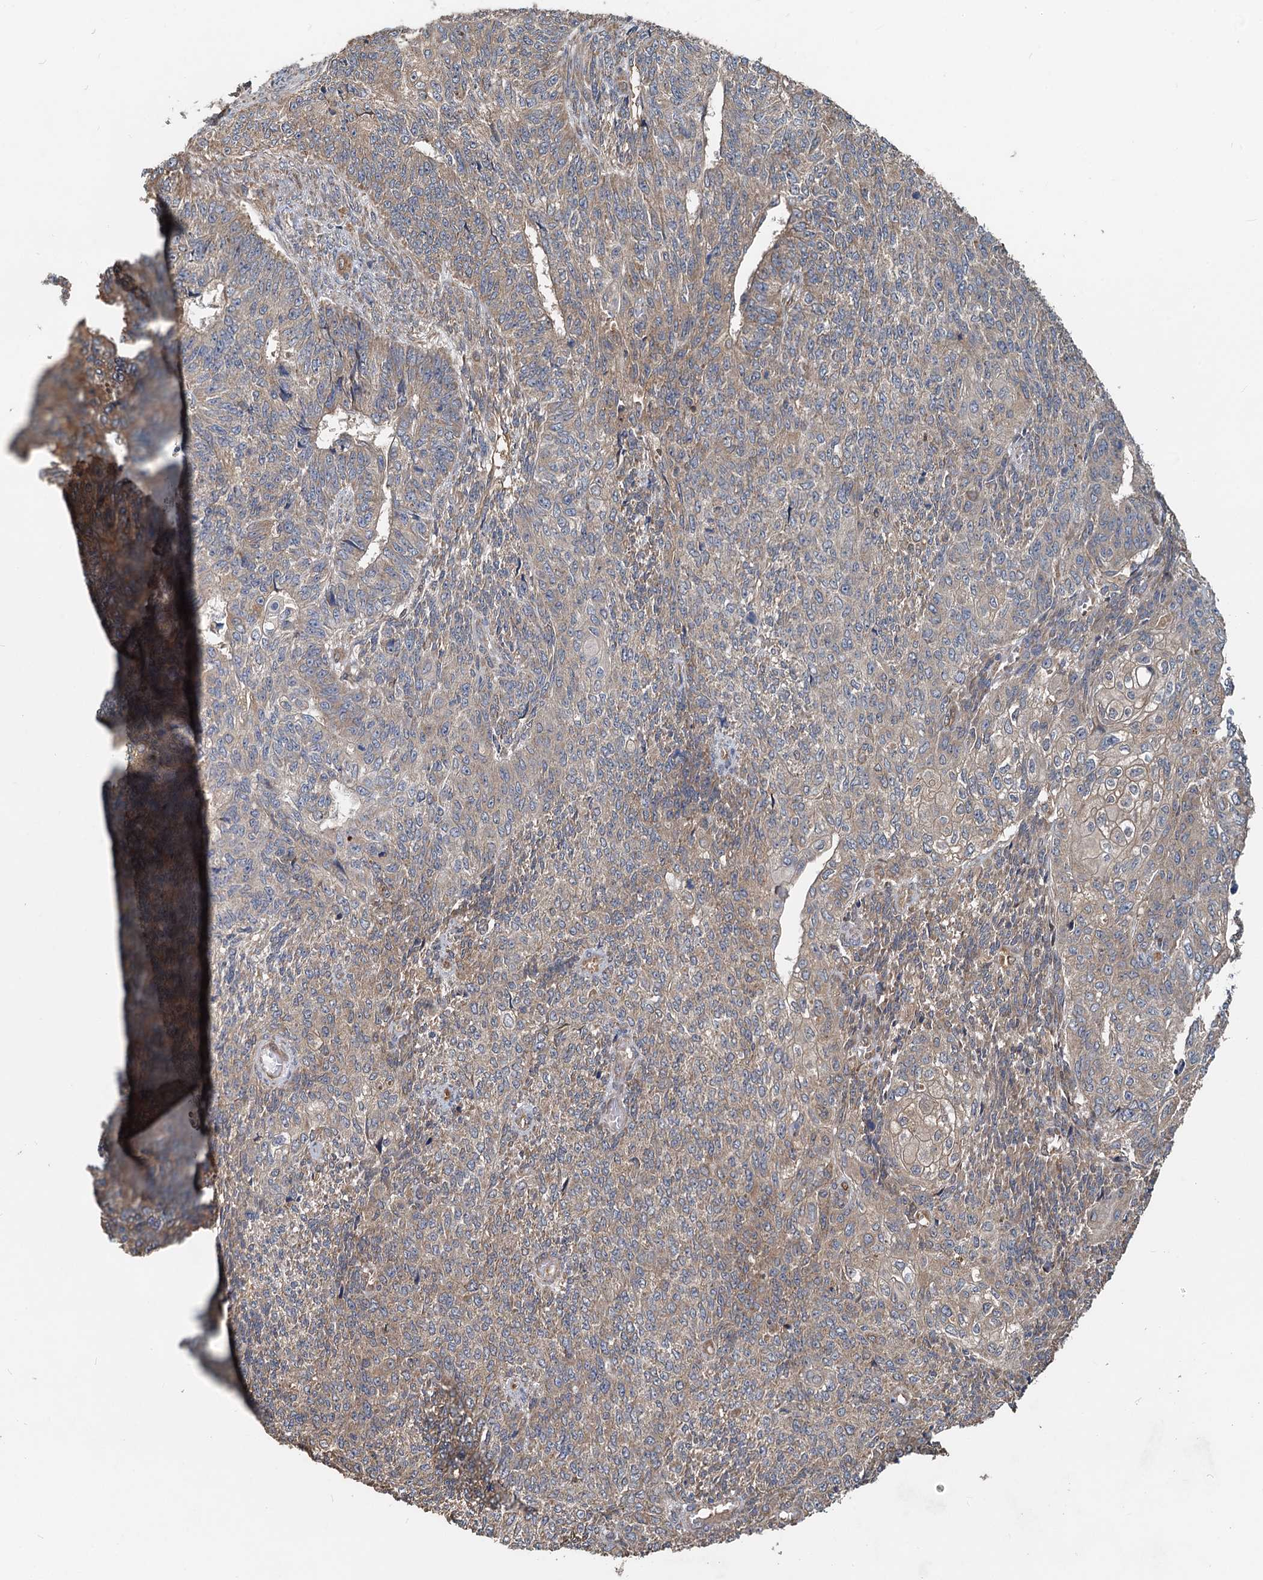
{"staining": {"intensity": "weak", "quantity": "25%-75%", "location": "cytoplasmic/membranous"}, "tissue": "endometrial cancer", "cell_type": "Tumor cells", "image_type": "cancer", "snomed": [{"axis": "morphology", "description": "Adenocarcinoma, NOS"}, {"axis": "topography", "description": "Endometrium"}], "caption": "Endometrial adenocarcinoma tissue demonstrates weak cytoplasmic/membranous positivity in about 25%-75% of tumor cells, visualized by immunohistochemistry.", "gene": "HYI", "patient": {"sex": "female", "age": 32}}